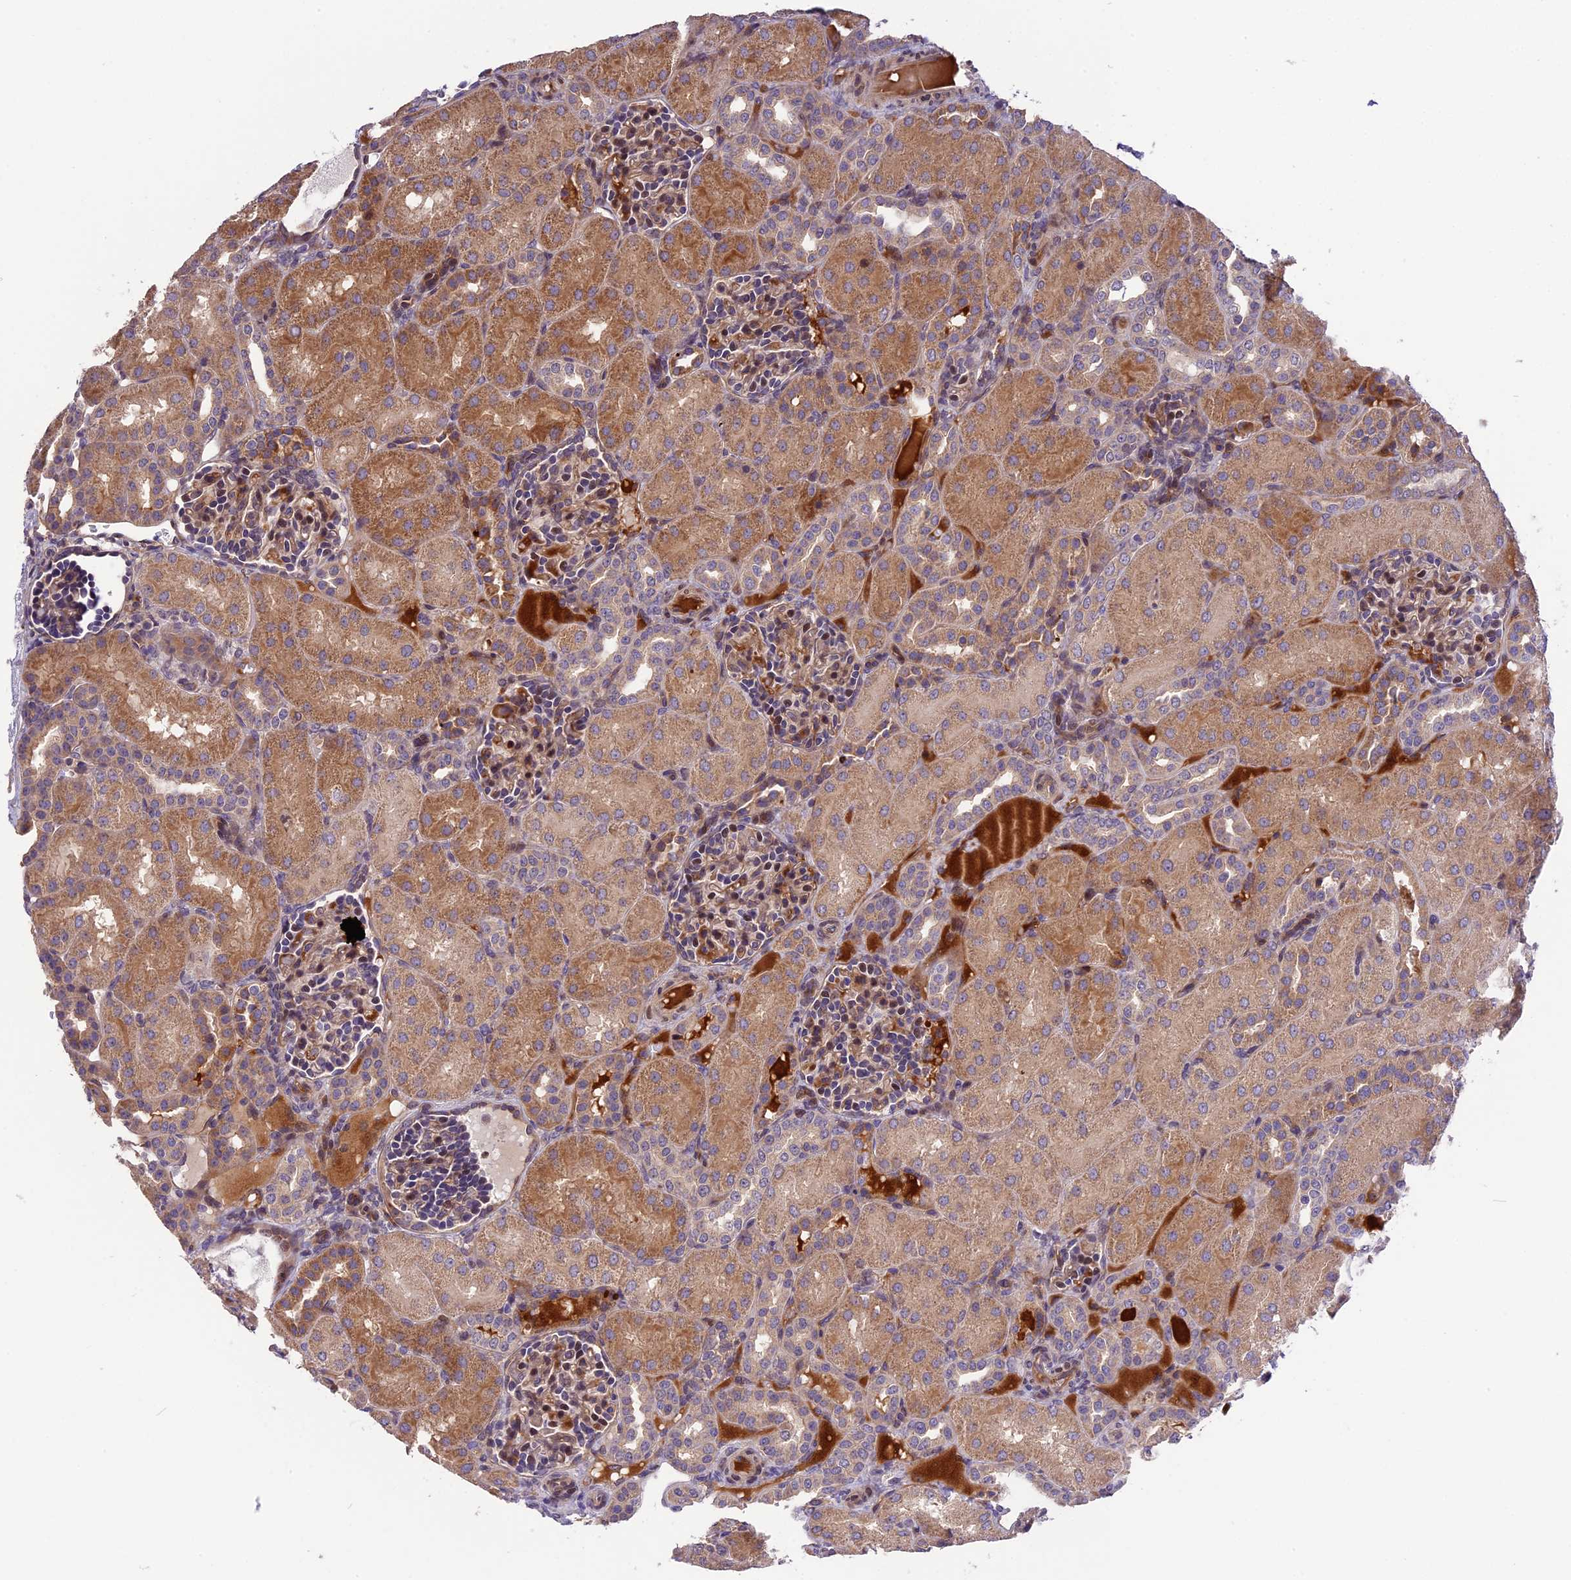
{"staining": {"intensity": "moderate", "quantity": "25%-75%", "location": "cytoplasmic/membranous"}, "tissue": "kidney", "cell_type": "Cells in glomeruli", "image_type": "normal", "snomed": [{"axis": "morphology", "description": "Normal tissue, NOS"}, {"axis": "topography", "description": "Kidney"}], "caption": "Cells in glomeruli show moderate cytoplasmic/membranous staining in about 25%-75% of cells in normal kidney.", "gene": "MFSD2A", "patient": {"sex": "male", "age": 1}}